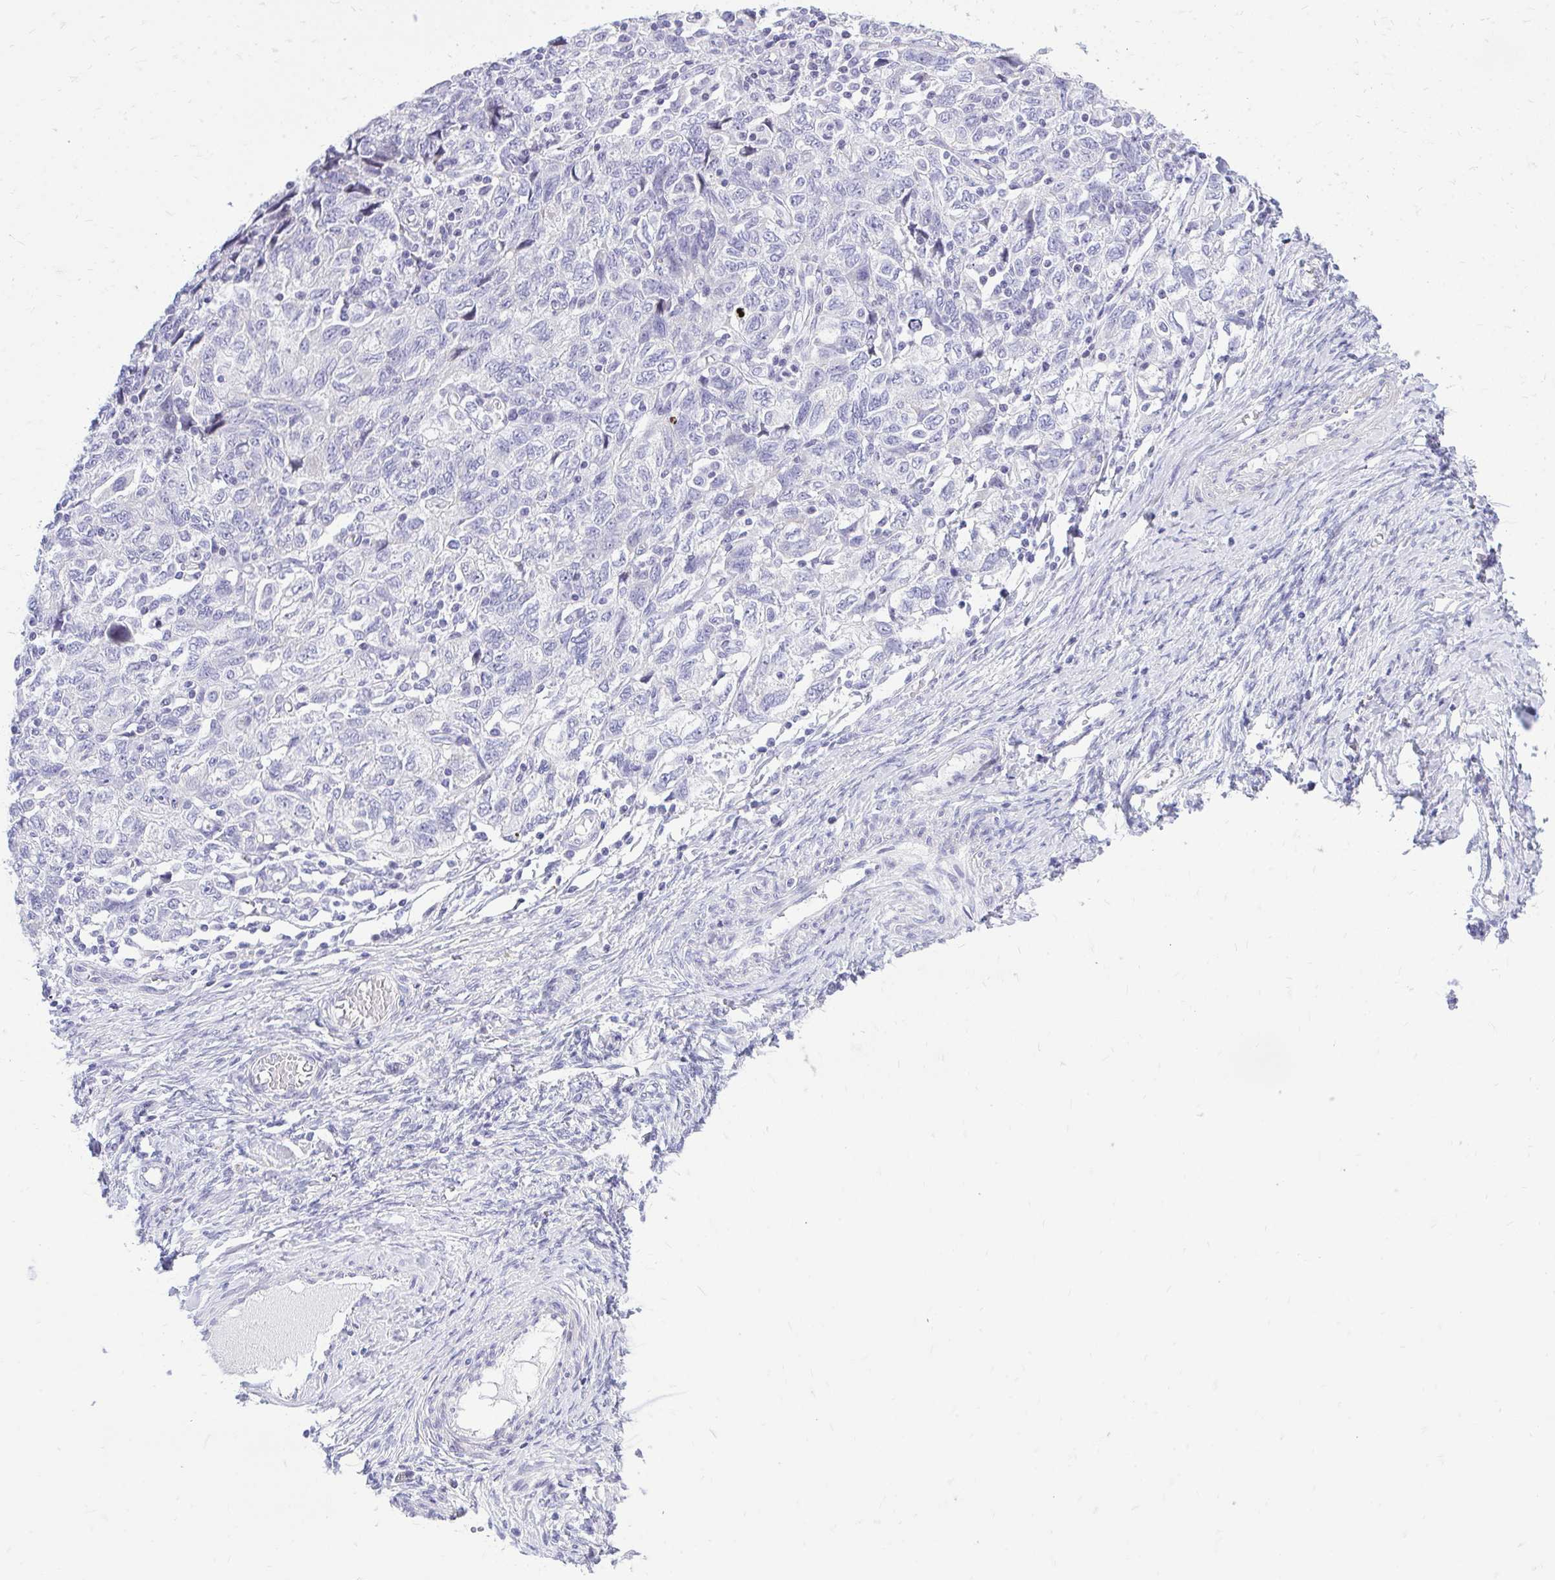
{"staining": {"intensity": "negative", "quantity": "none", "location": "none"}, "tissue": "ovarian cancer", "cell_type": "Tumor cells", "image_type": "cancer", "snomed": [{"axis": "morphology", "description": "Carcinoma, NOS"}, {"axis": "morphology", "description": "Cystadenocarcinoma, serous, NOS"}, {"axis": "topography", "description": "Ovary"}], "caption": "Immunohistochemistry (IHC) of human ovarian cancer (serous cystadenocarcinoma) shows no positivity in tumor cells.", "gene": "GABRA1", "patient": {"sex": "female", "age": 69}}